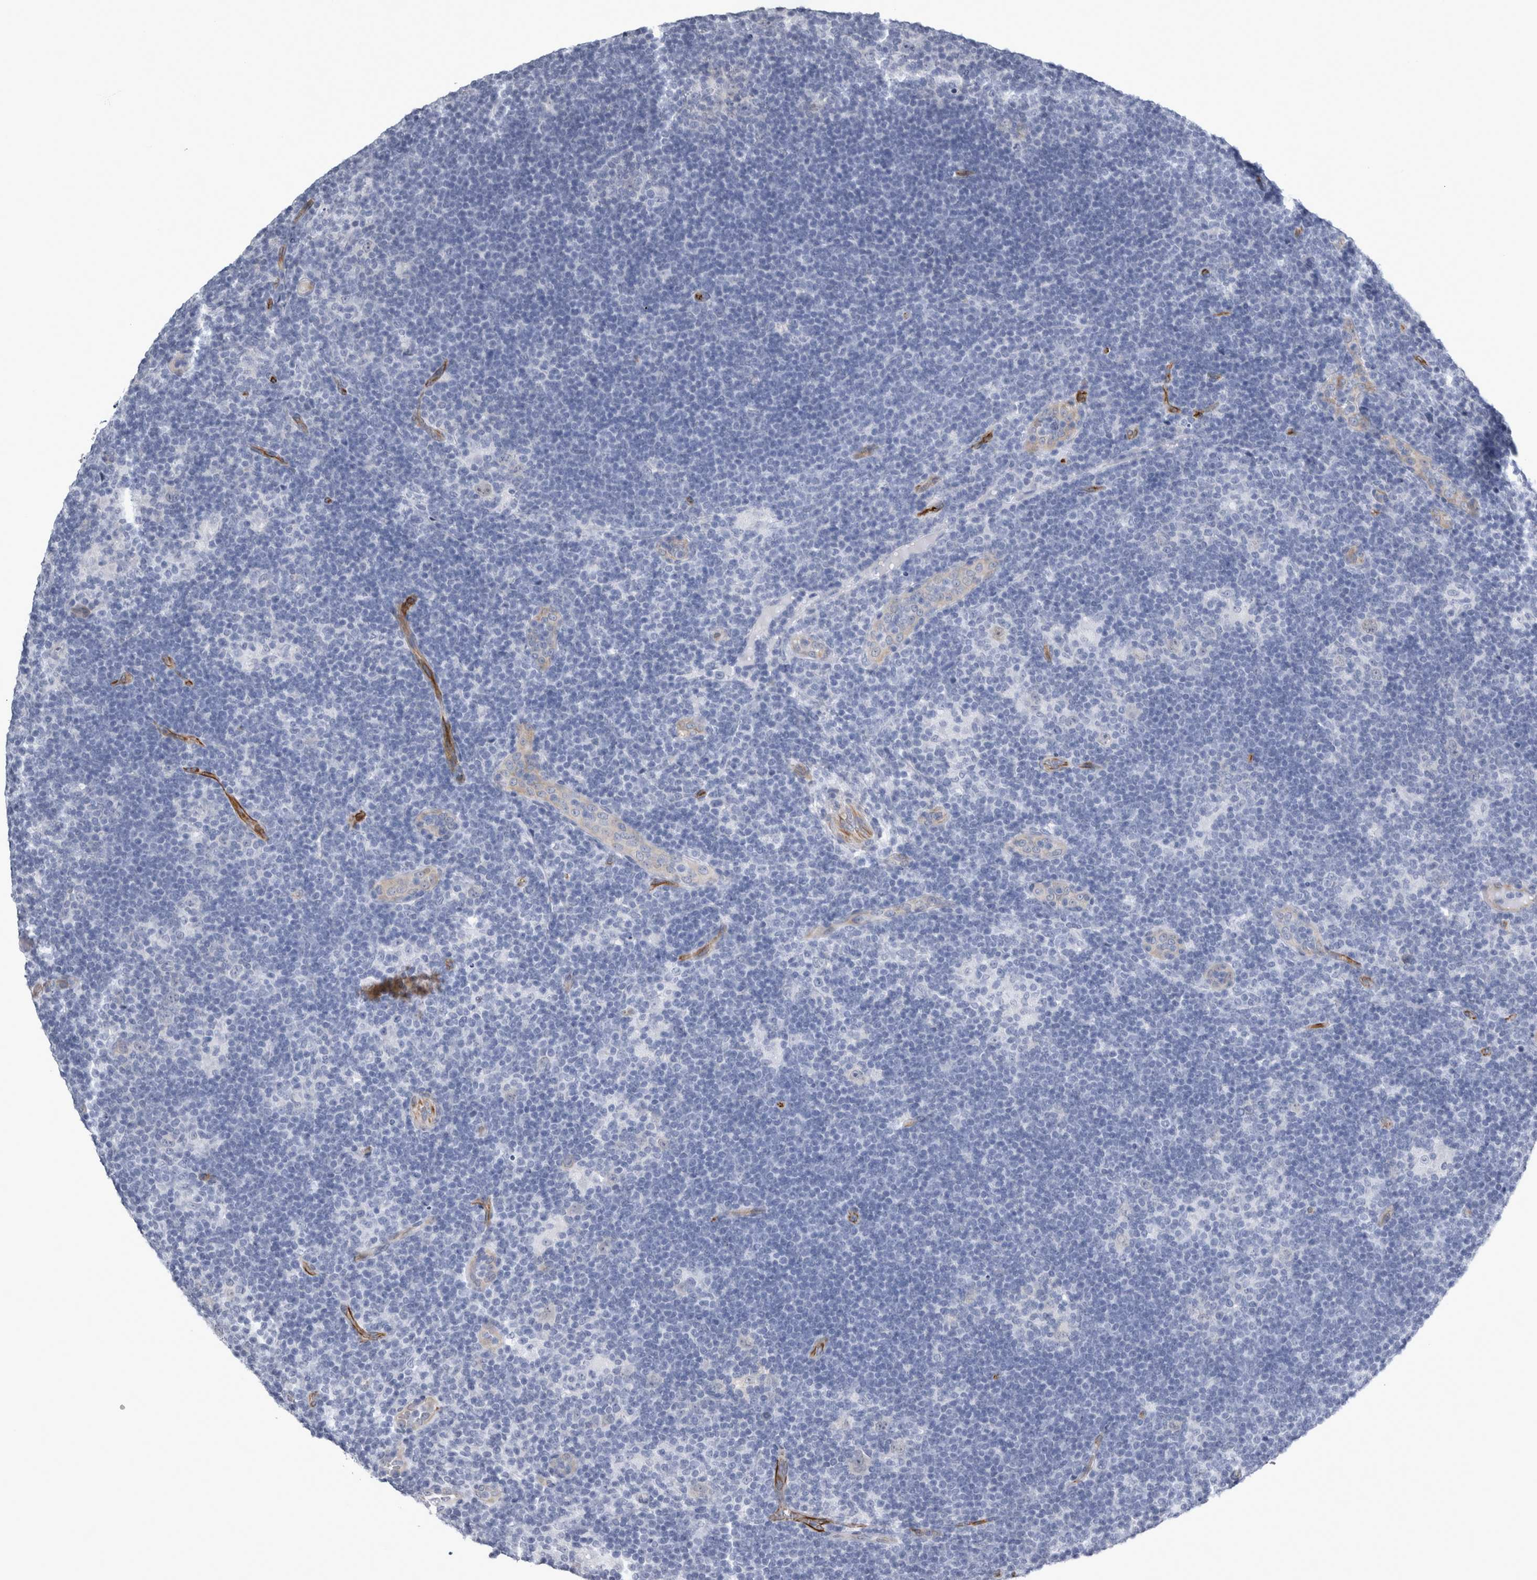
{"staining": {"intensity": "negative", "quantity": "none", "location": "none"}, "tissue": "lymphoma", "cell_type": "Tumor cells", "image_type": "cancer", "snomed": [{"axis": "morphology", "description": "Hodgkin's disease, NOS"}, {"axis": "topography", "description": "Lymph node"}], "caption": "Immunohistochemical staining of Hodgkin's disease reveals no significant staining in tumor cells.", "gene": "VWDE", "patient": {"sex": "female", "age": 57}}